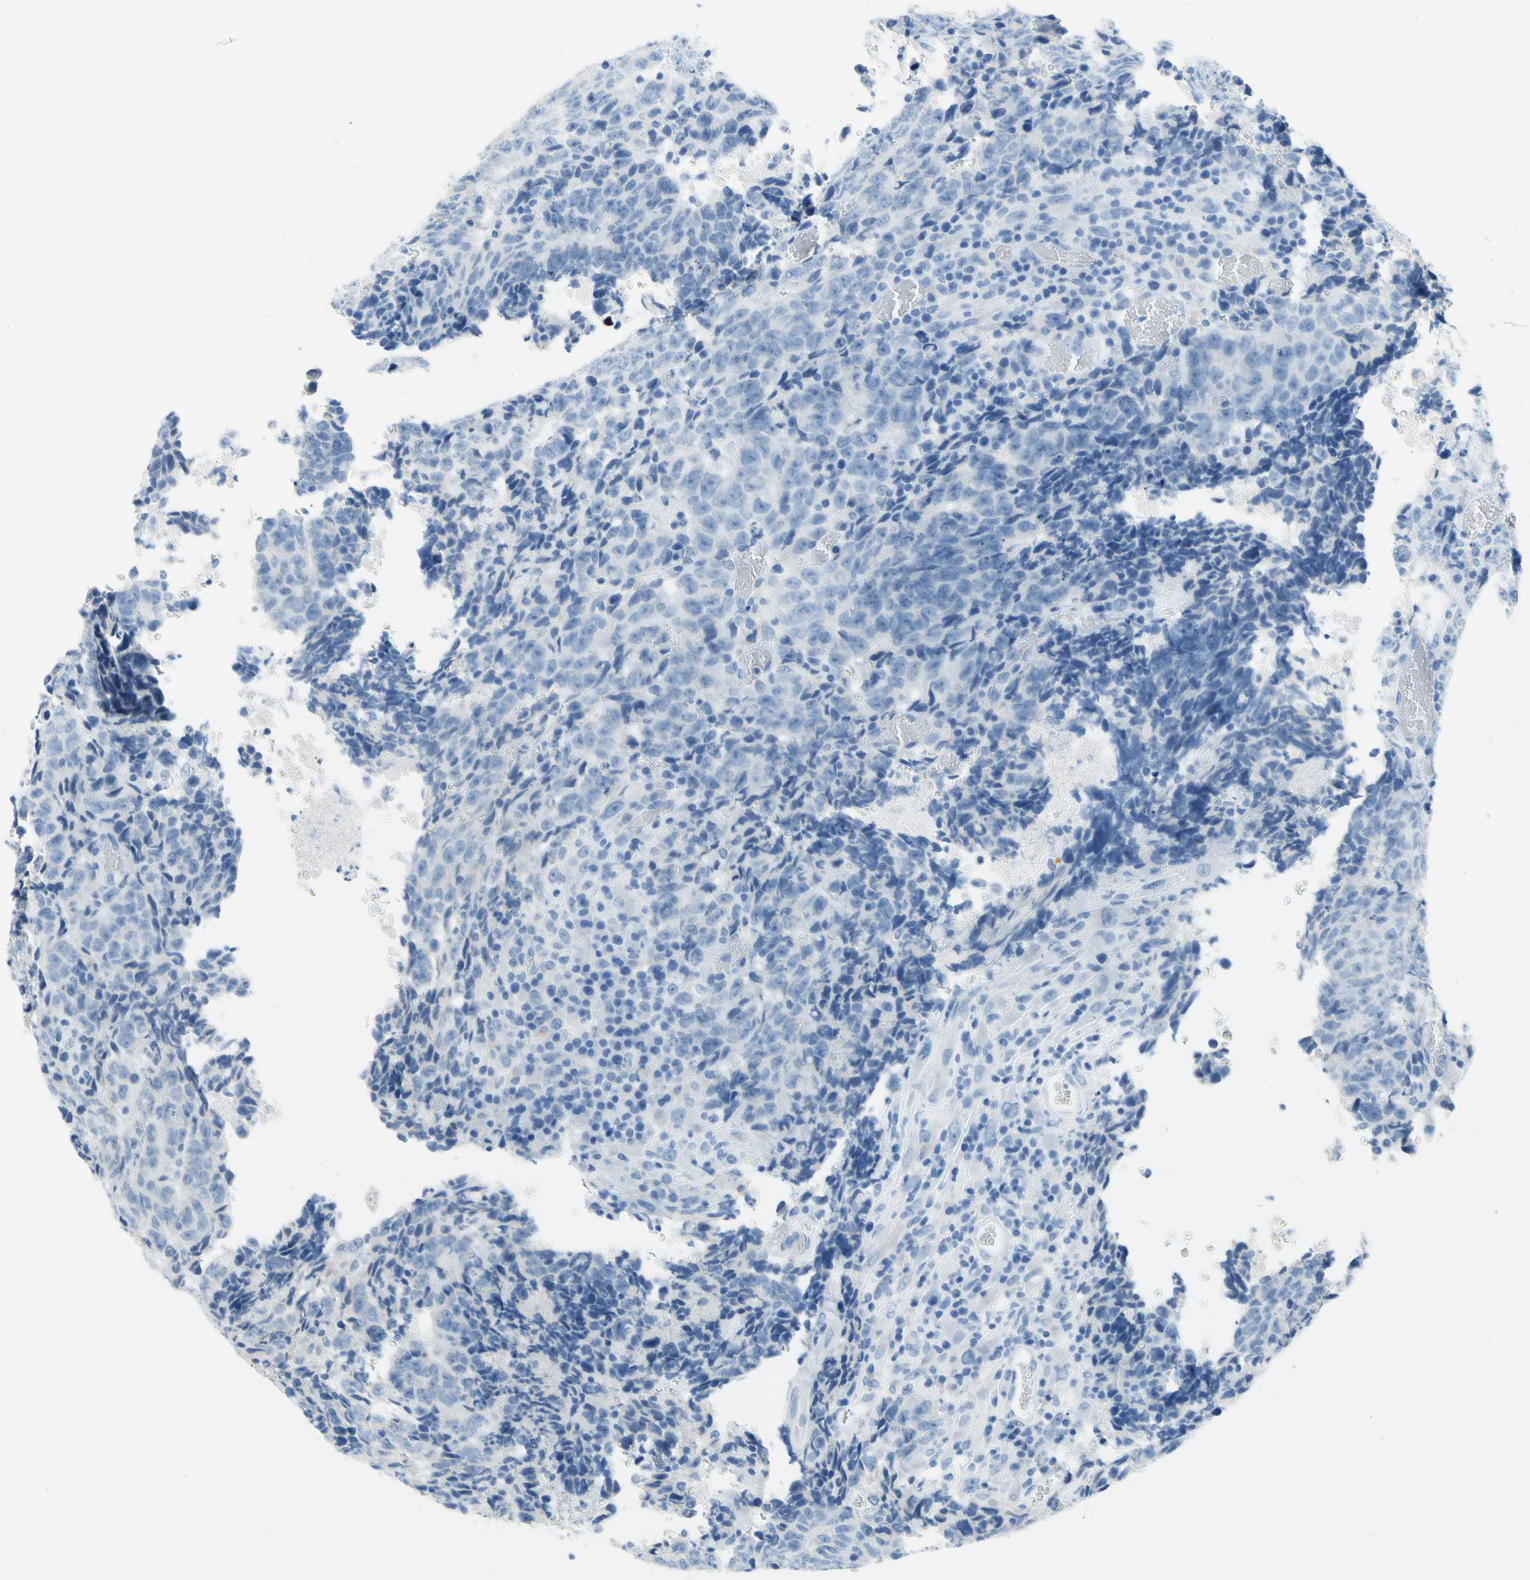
{"staining": {"intensity": "negative", "quantity": "none", "location": "none"}, "tissue": "testis cancer", "cell_type": "Tumor cells", "image_type": "cancer", "snomed": [{"axis": "morphology", "description": "Necrosis, NOS"}, {"axis": "morphology", "description": "Carcinoma, Embryonal, NOS"}, {"axis": "topography", "description": "Testis"}], "caption": "The micrograph shows no significant positivity in tumor cells of testis cancer.", "gene": "PRXL2A", "patient": {"sex": "male", "age": 19}}